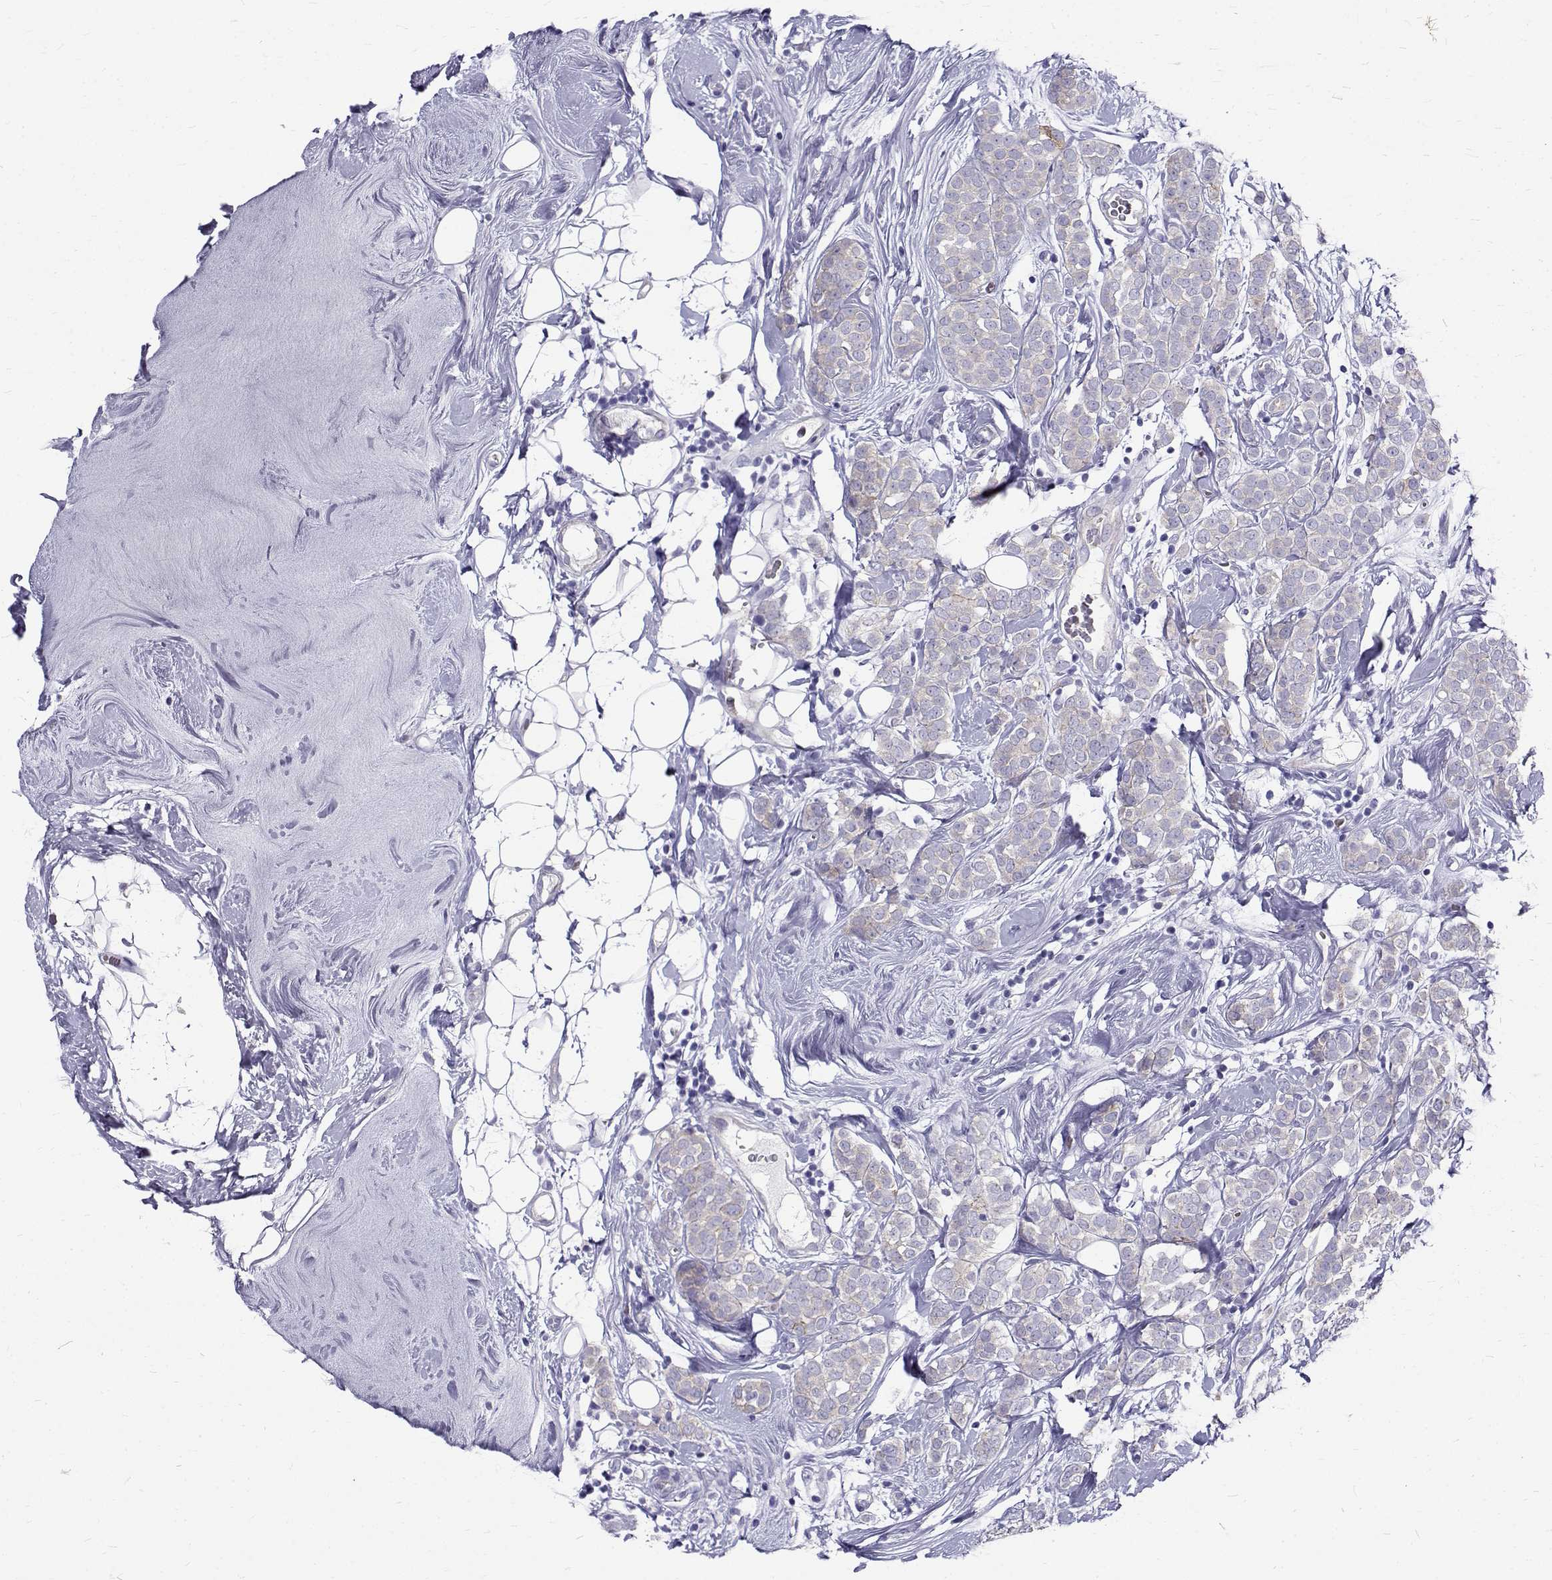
{"staining": {"intensity": "negative", "quantity": "none", "location": "none"}, "tissue": "breast cancer", "cell_type": "Tumor cells", "image_type": "cancer", "snomed": [{"axis": "morphology", "description": "Lobular carcinoma"}, {"axis": "topography", "description": "Breast"}], "caption": "Breast lobular carcinoma was stained to show a protein in brown. There is no significant expression in tumor cells.", "gene": "IGSF1", "patient": {"sex": "female", "age": 49}}